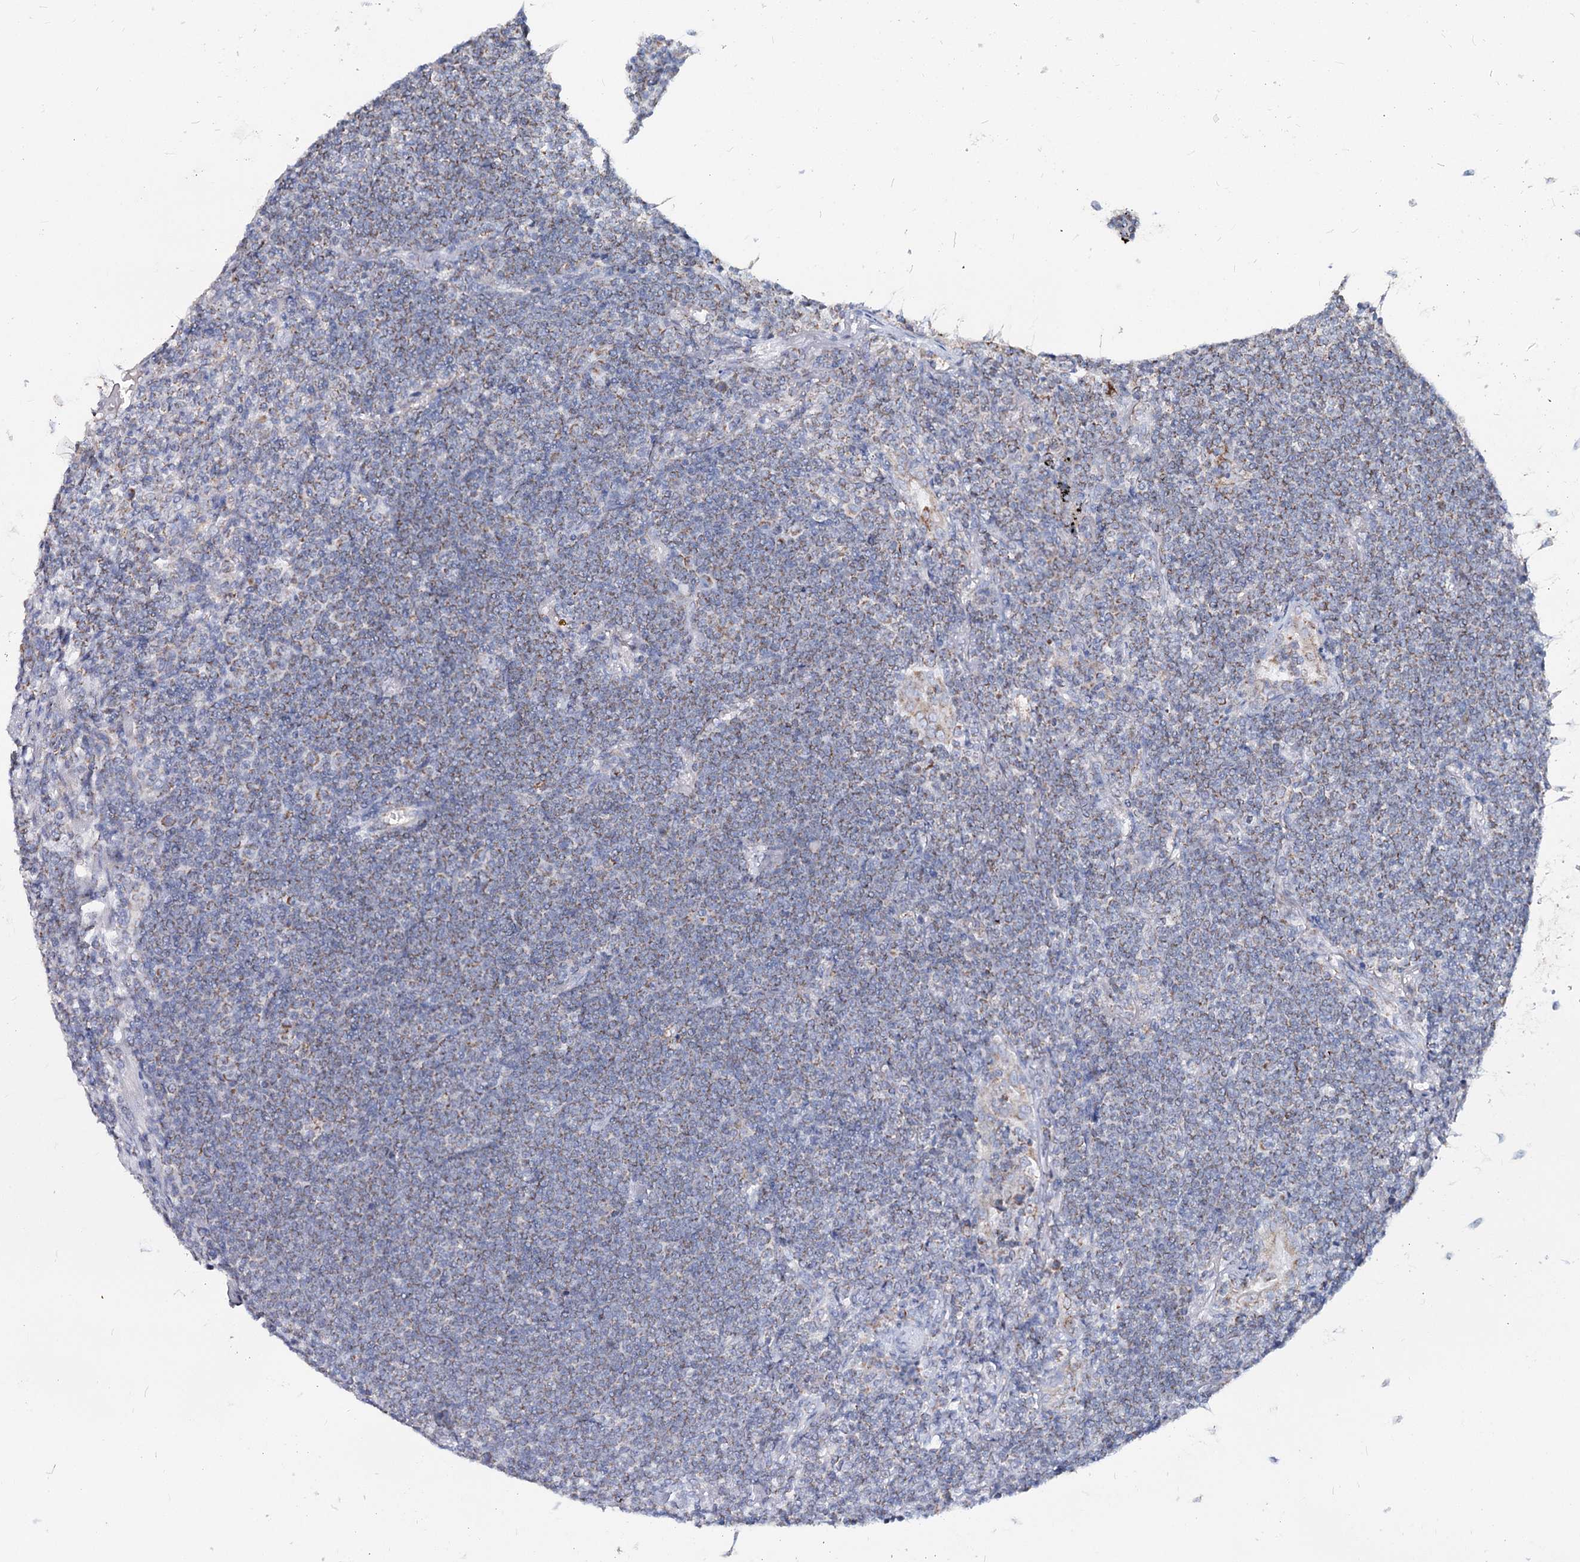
{"staining": {"intensity": "moderate", "quantity": "25%-75%", "location": "cytoplasmic/membranous"}, "tissue": "lymphoma", "cell_type": "Tumor cells", "image_type": "cancer", "snomed": [{"axis": "morphology", "description": "Malignant lymphoma, non-Hodgkin's type, Low grade"}, {"axis": "topography", "description": "Lung"}], "caption": "DAB (3,3'-diaminobenzidine) immunohistochemical staining of human lymphoma shows moderate cytoplasmic/membranous protein positivity in about 25%-75% of tumor cells.", "gene": "MCCC2", "patient": {"sex": "female", "age": 71}}